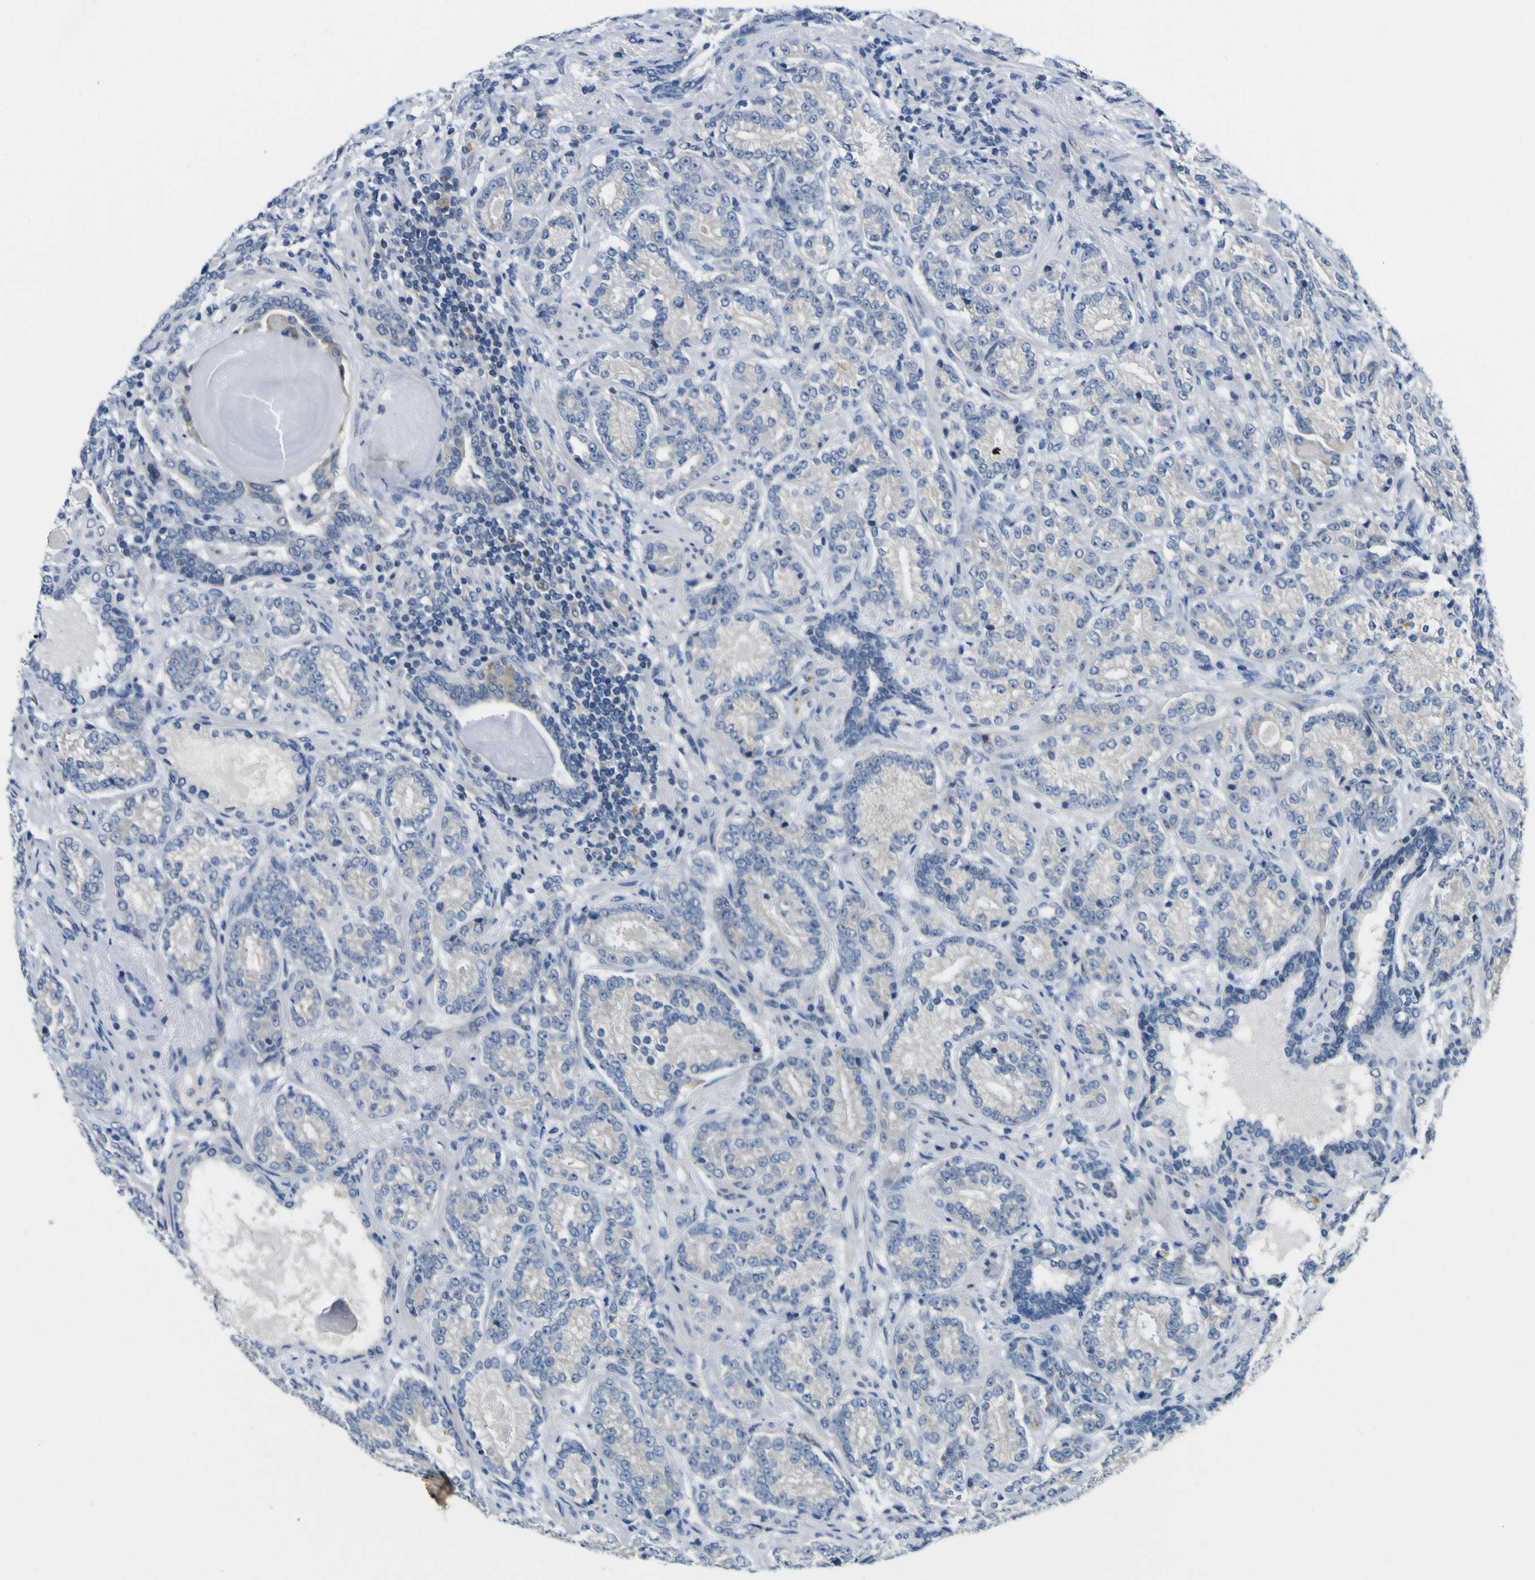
{"staining": {"intensity": "negative", "quantity": "none", "location": "none"}, "tissue": "prostate cancer", "cell_type": "Tumor cells", "image_type": "cancer", "snomed": [{"axis": "morphology", "description": "Adenocarcinoma, High grade"}, {"axis": "topography", "description": "Prostate"}], "caption": "Adenocarcinoma (high-grade) (prostate) was stained to show a protein in brown. There is no significant staining in tumor cells.", "gene": "LDLR", "patient": {"sex": "male", "age": 61}}